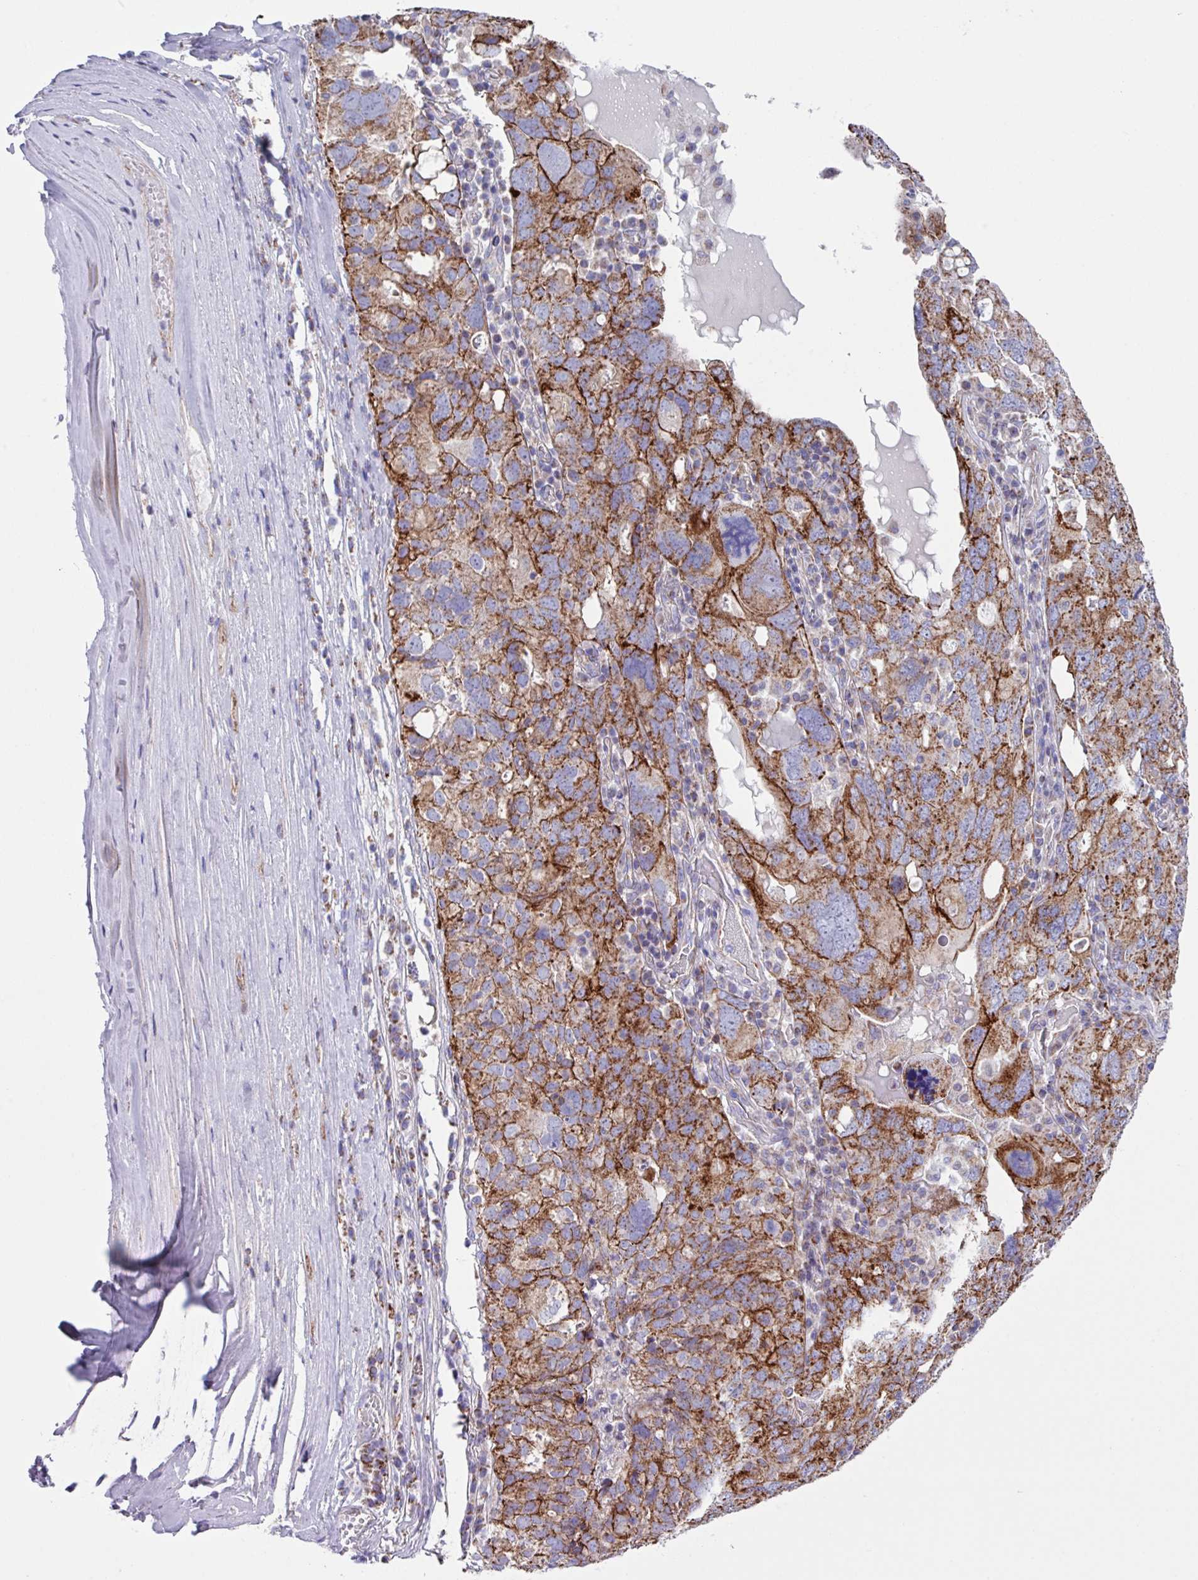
{"staining": {"intensity": "strong", "quantity": ">75%", "location": "cytoplasmic/membranous"}, "tissue": "ovarian cancer", "cell_type": "Tumor cells", "image_type": "cancer", "snomed": [{"axis": "morphology", "description": "Carcinoma, endometroid"}, {"axis": "topography", "description": "Ovary"}], "caption": "Ovarian cancer stained for a protein displays strong cytoplasmic/membranous positivity in tumor cells.", "gene": "OTULIN", "patient": {"sex": "female", "age": 62}}